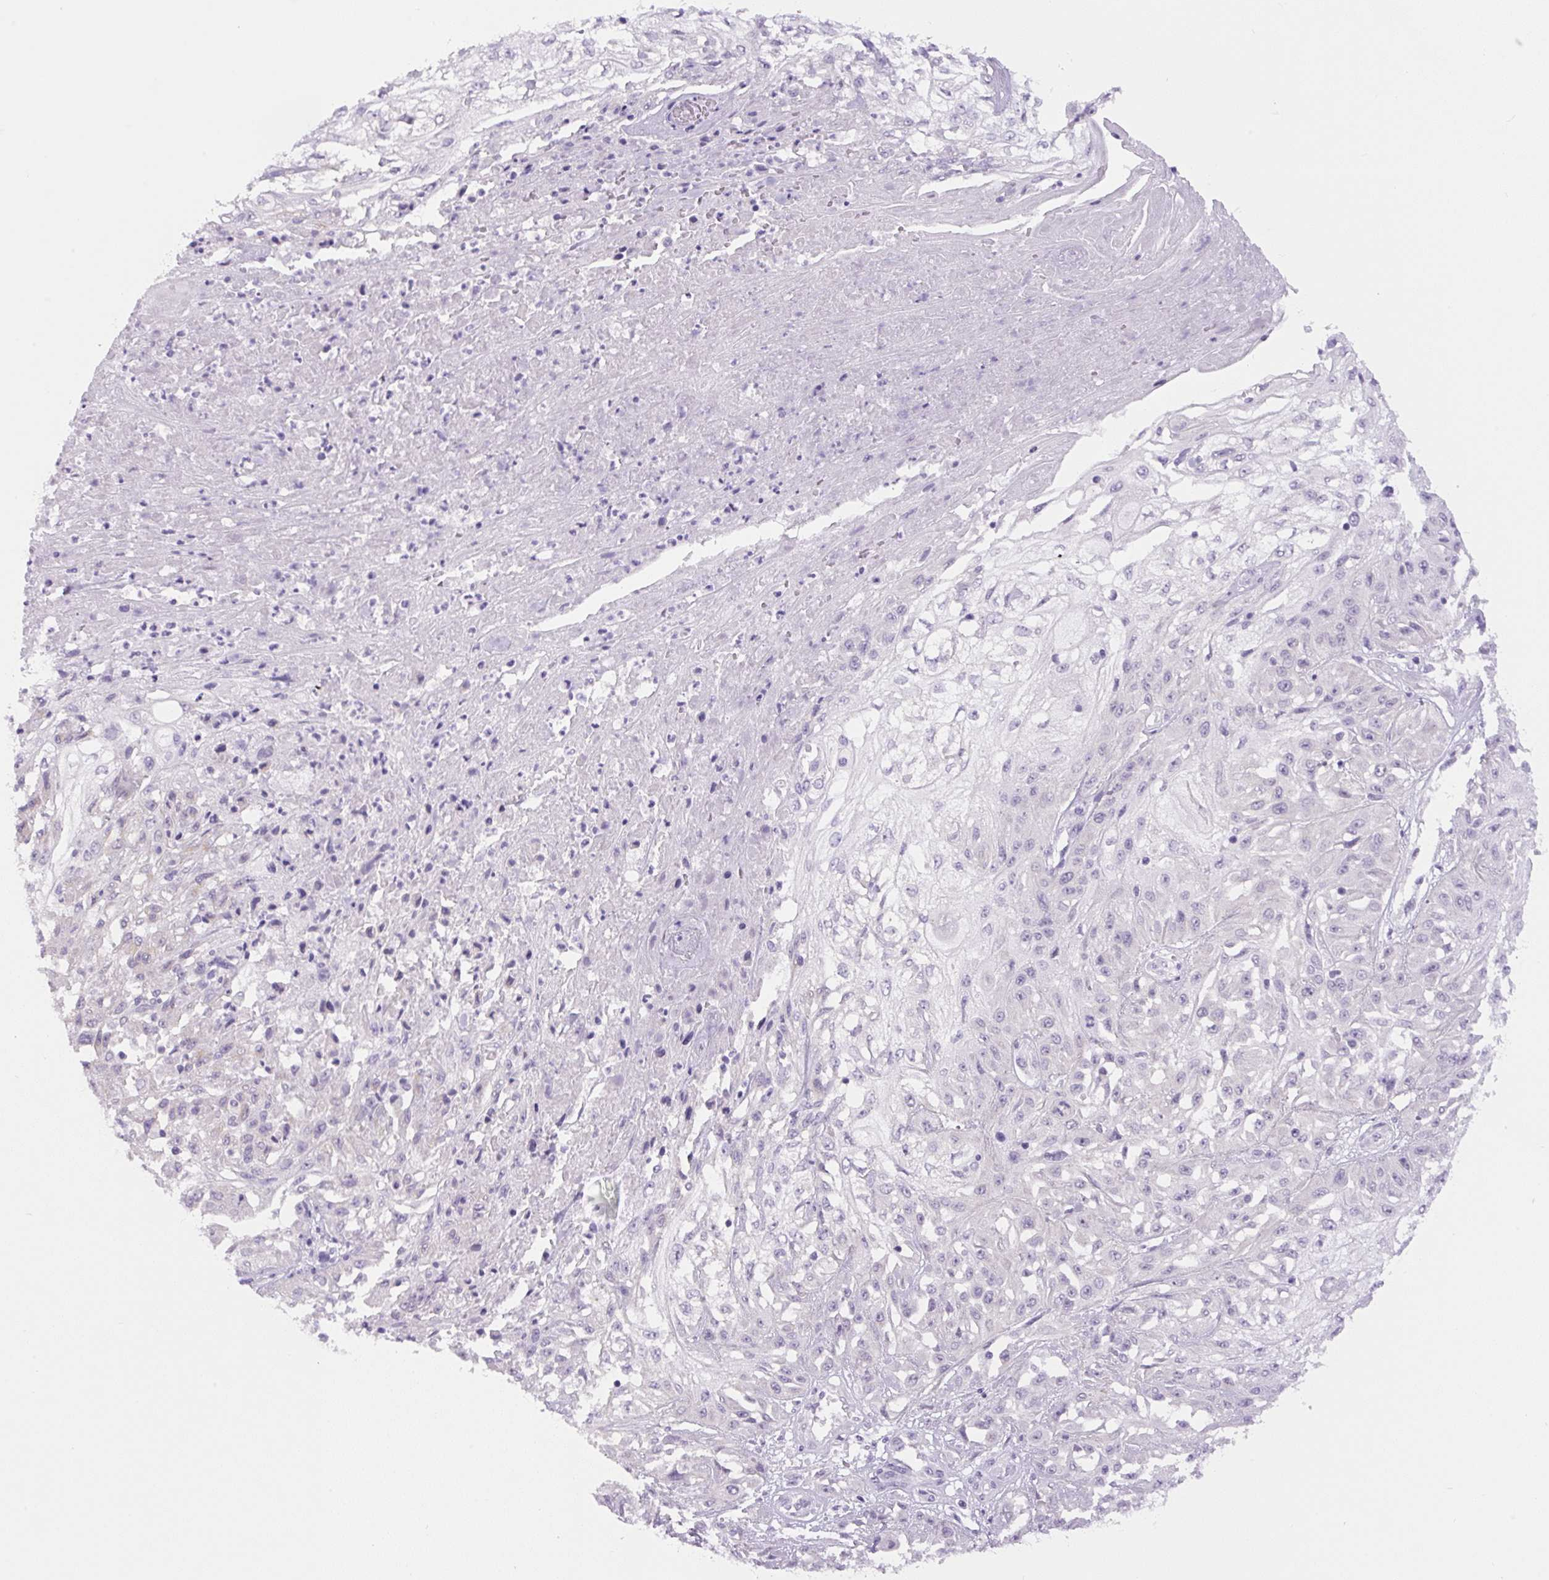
{"staining": {"intensity": "negative", "quantity": "none", "location": "none"}, "tissue": "skin cancer", "cell_type": "Tumor cells", "image_type": "cancer", "snomed": [{"axis": "morphology", "description": "Squamous cell carcinoma, NOS"}, {"axis": "morphology", "description": "Squamous cell carcinoma, metastatic, NOS"}, {"axis": "topography", "description": "Skin"}, {"axis": "topography", "description": "Lymph node"}], "caption": "Skin squamous cell carcinoma was stained to show a protein in brown. There is no significant staining in tumor cells.", "gene": "COL9A2", "patient": {"sex": "male", "age": 75}}